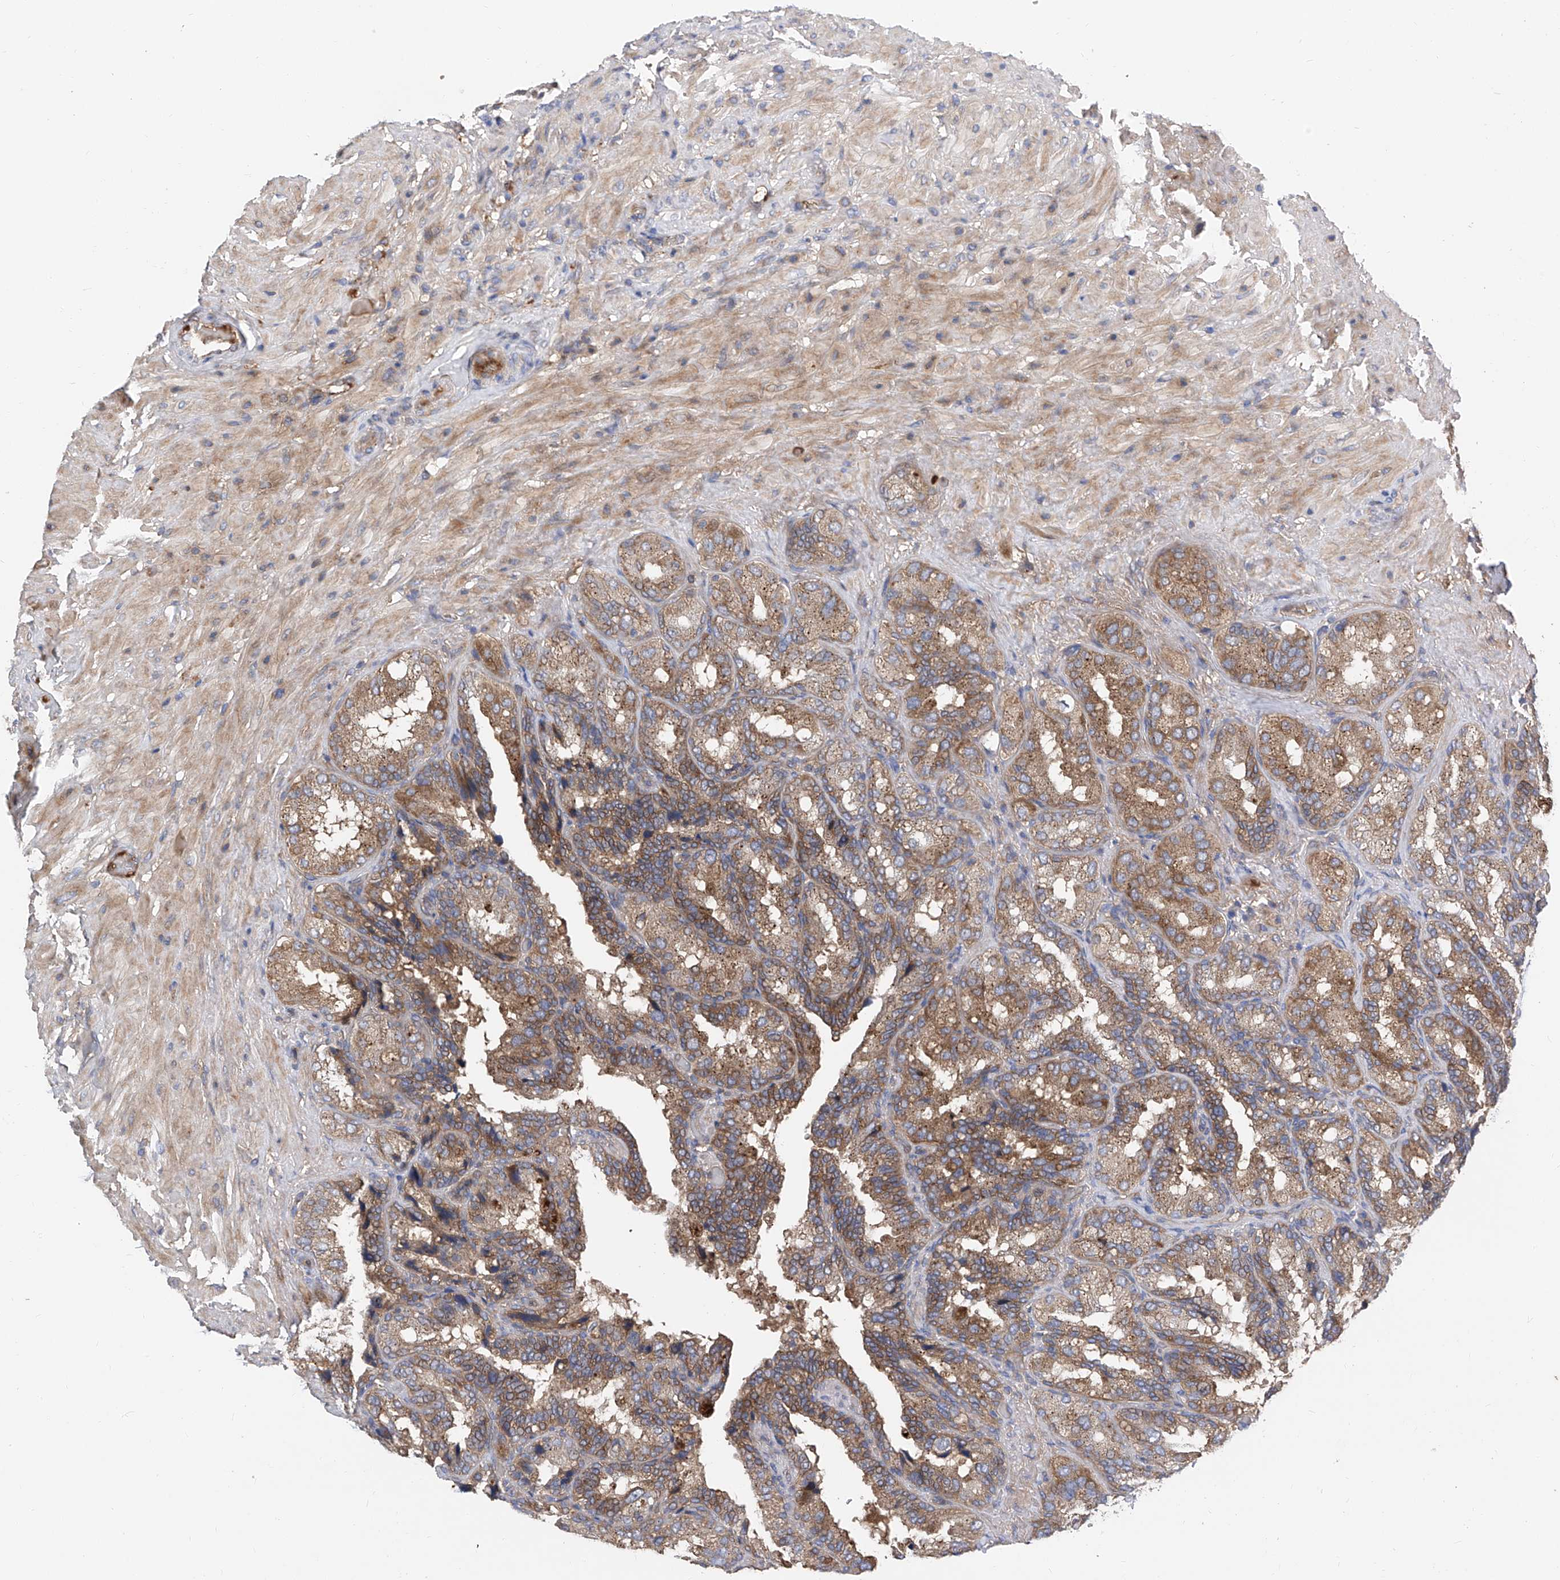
{"staining": {"intensity": "moderate", "quantity": ">75%", "location": "cytoplasmic/membranous"}, "tissue": "seminal vesicle", "cell_type": "Glandular cells", "image_type": "normal", "snomed": [{"axis": "morphology", "description": "Normal tissue, NOS"}, {"axis": "topography", "description": "Seminal veicle"}, {"axis": "topography", "description": "Peripheral nerve tissue"}], "caption": "High-magnification brightfield microscopy of normal seminal vesicle stained with DAB (3,3'-diaminobenzidine) (brown) and counterstained with hematoxylin (blue). glandular cells exhibit moderate cytoplasmic/membranous positivity is present in approximately>75% of cells.", "gene": "PTK2", "patient": {"sex": "male", "age": 63}}